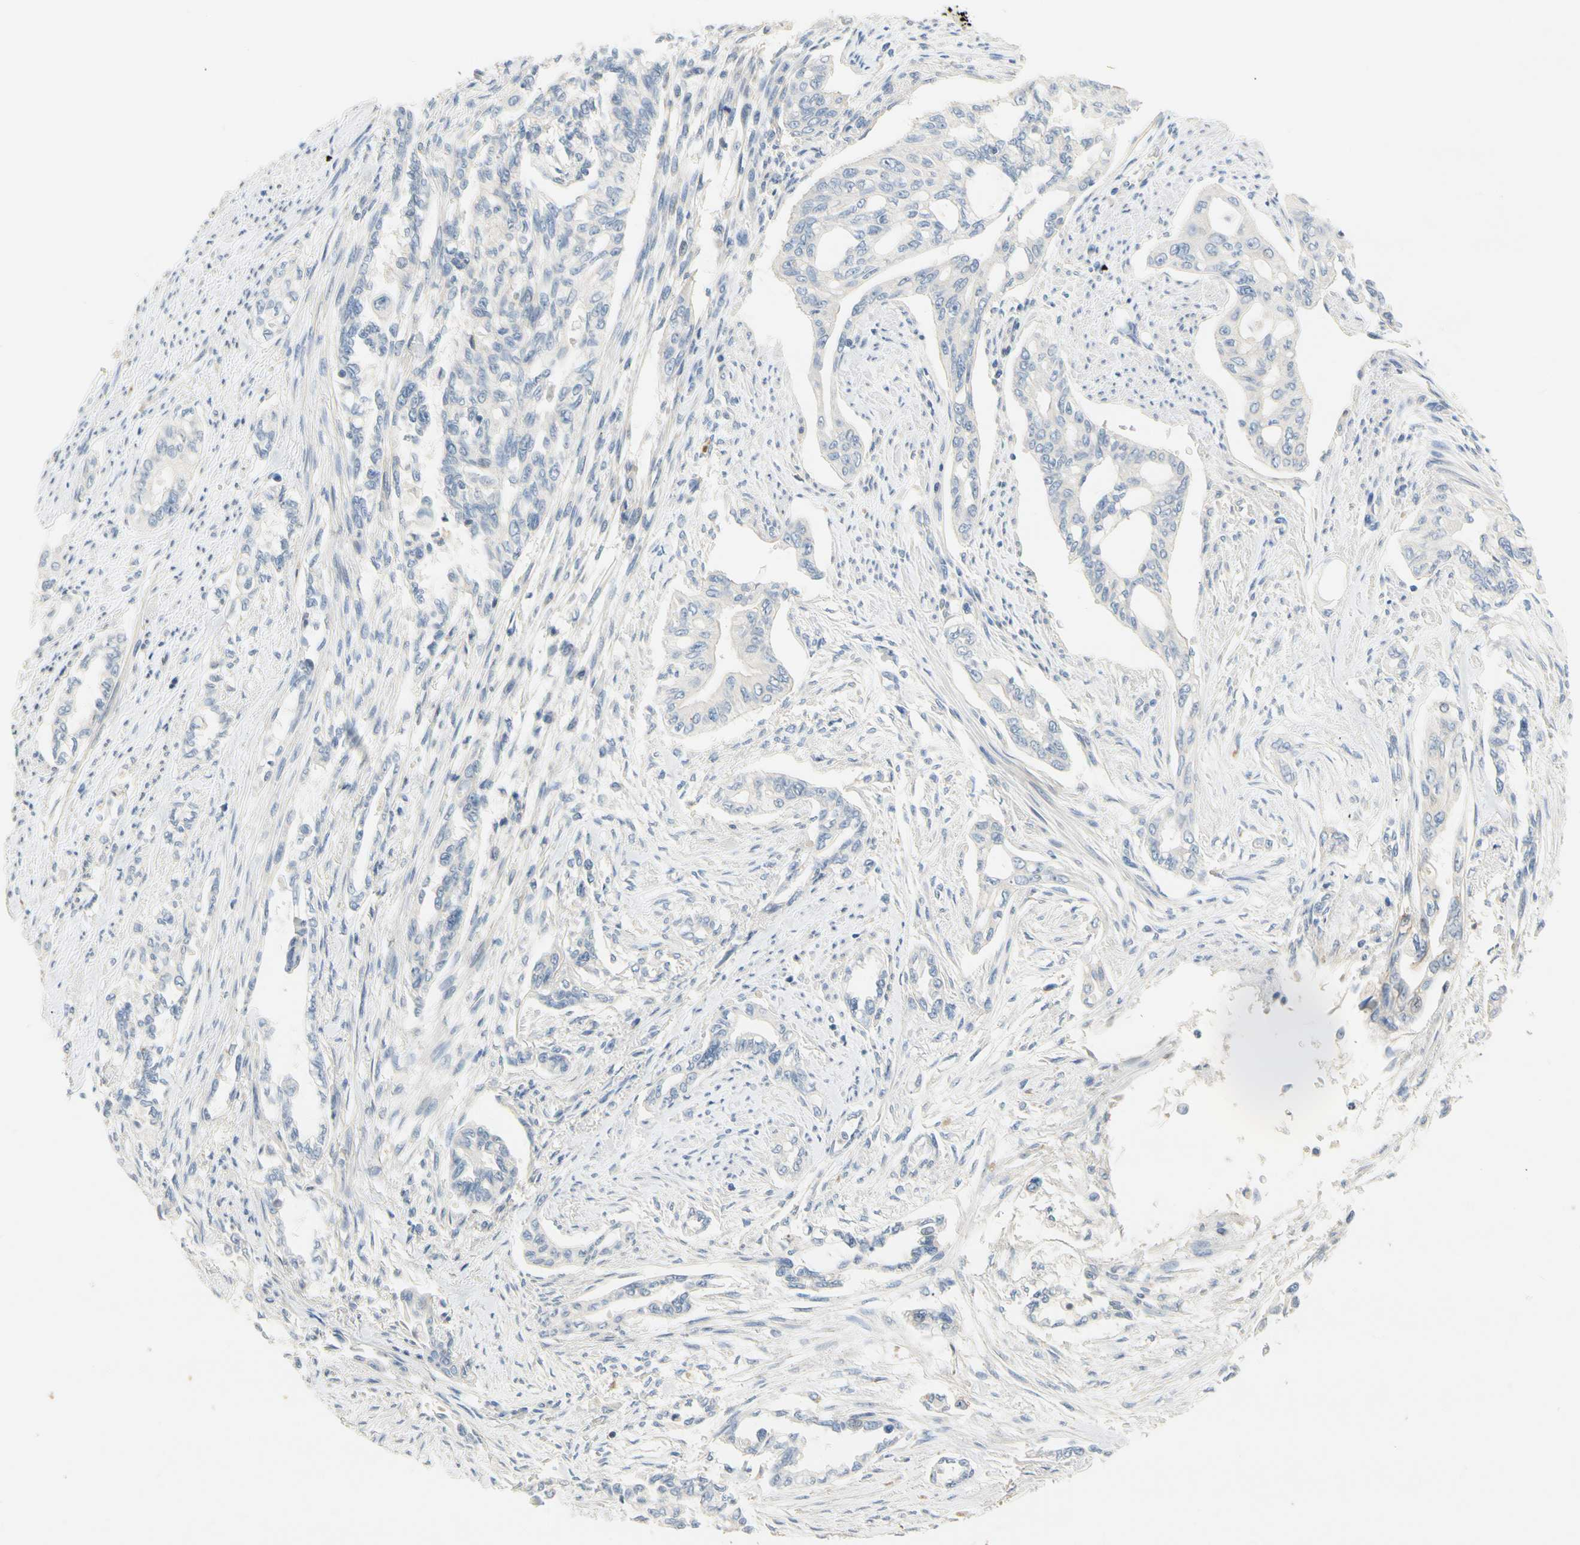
{"staining": {"intensity": "negative", "quantity": "none", "location": "none"}, "tissue": "pancreatic cancer", "cell_type": "Tumor cells", "image_type": "cancer", "snomed": [{"axis": "morphology", "description": "Normal tissue, NOS"}, {"axis": "topography", "description": "Pancreas"}], "caption": "High power microscopy histopathology image of an IHC photomicrograph of pancreatic cancer, revealing no significant expression in tumor cells.", "gene": "CCM2L", "patient": {"sex": "male", "age": 42}}